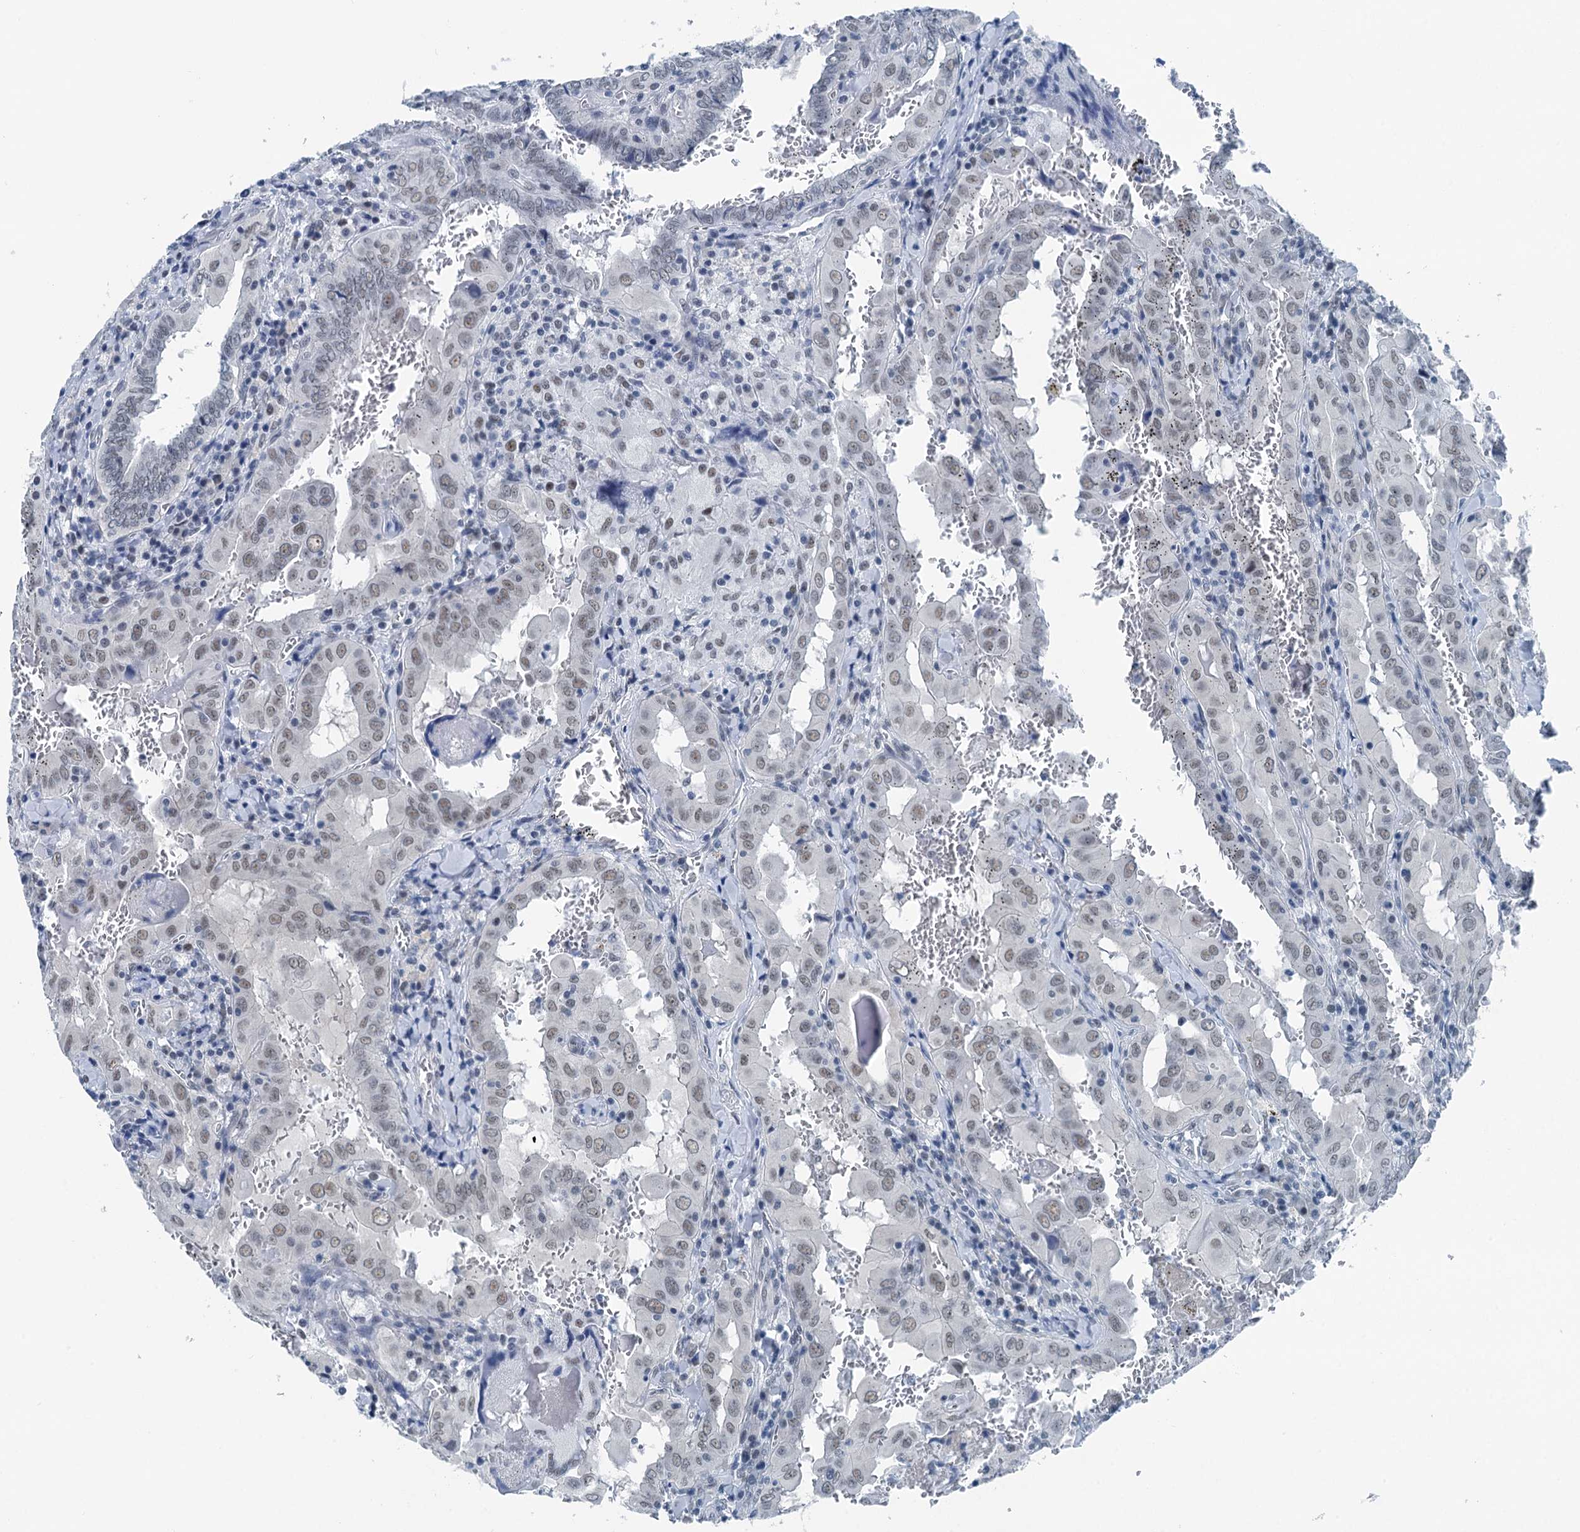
{"staining": {"intensity": "weak", "quantity": "<25%", "location": "nuclear"}, "tissue": "thyroid cancer", "cell_type": "Tumor cells", "image_type": "cancer", "snomed": [{"axis": "morphology", "description": "Papillary adenocarcinoma, NOS"}, {"axis": "topography", "description": "Thyroid gland"}], "caption": "Tumor cells show no significant protein positivity in thyroid papillary adenocarcinoma.", "gene": "TRPT1", "patient": {"sex": "female", "age": 72}}